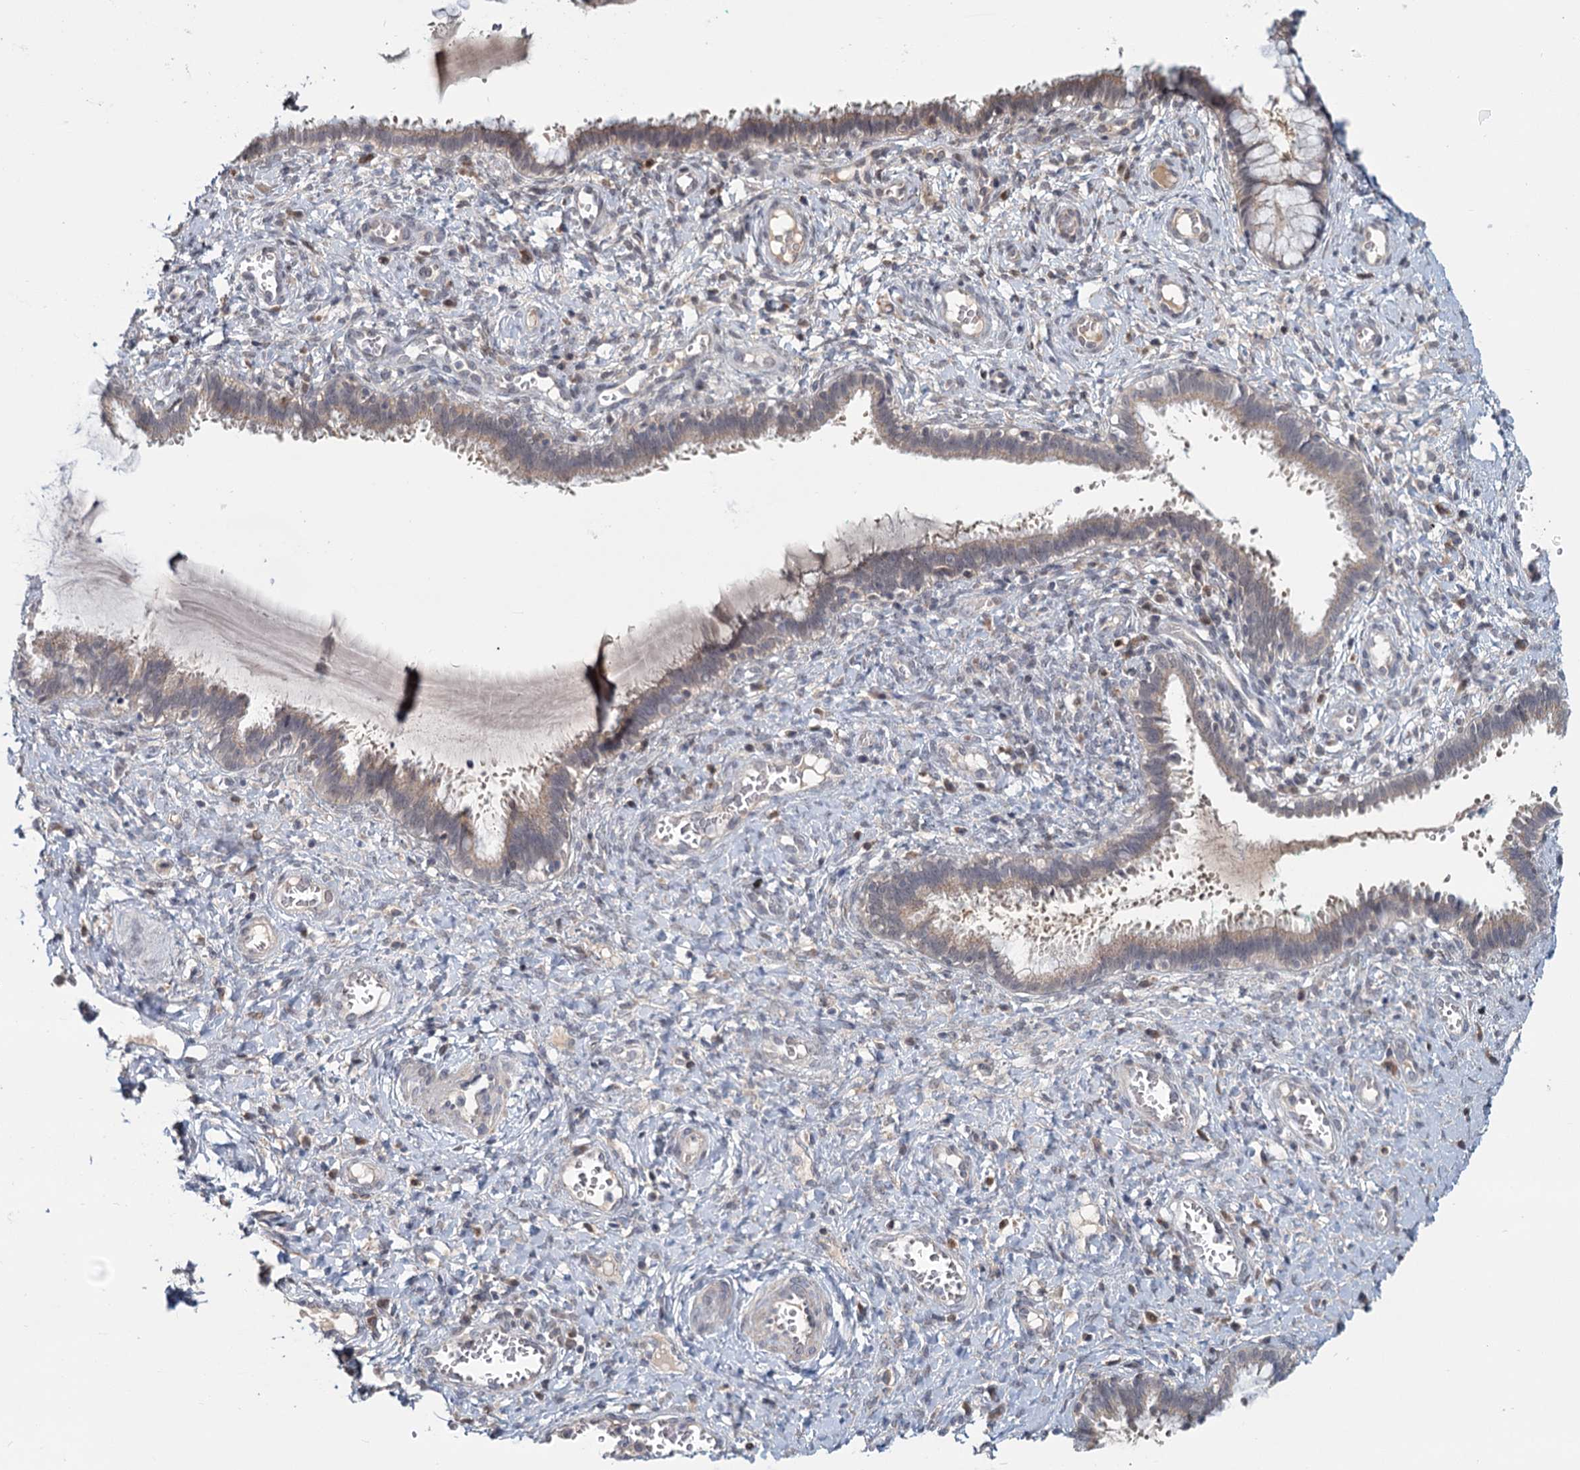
{"staining": {"intensity": "weak", "quantity": ">75%", "location": "cytoplasmic/membranous"}, "tissue": "cervix", "cell_type": "Glandular cells", "image_type": "normal", "snomed": [{"axis": "morphology", "description": "Normal tissue, NOS"}, {"axis": "morphology", "description": "Adenocarcinoma, NOS"}, {"axis": "topography", "description": "Cervix"}], "caption": "Immunohistochemistry (IHC) of benign human cervix displays low levels of weak cytoplasmic/membranous positivity in approximately >75% of glandular cells.", "gene": "STAP1", "patient": {"sex": "female", "age": 29}}